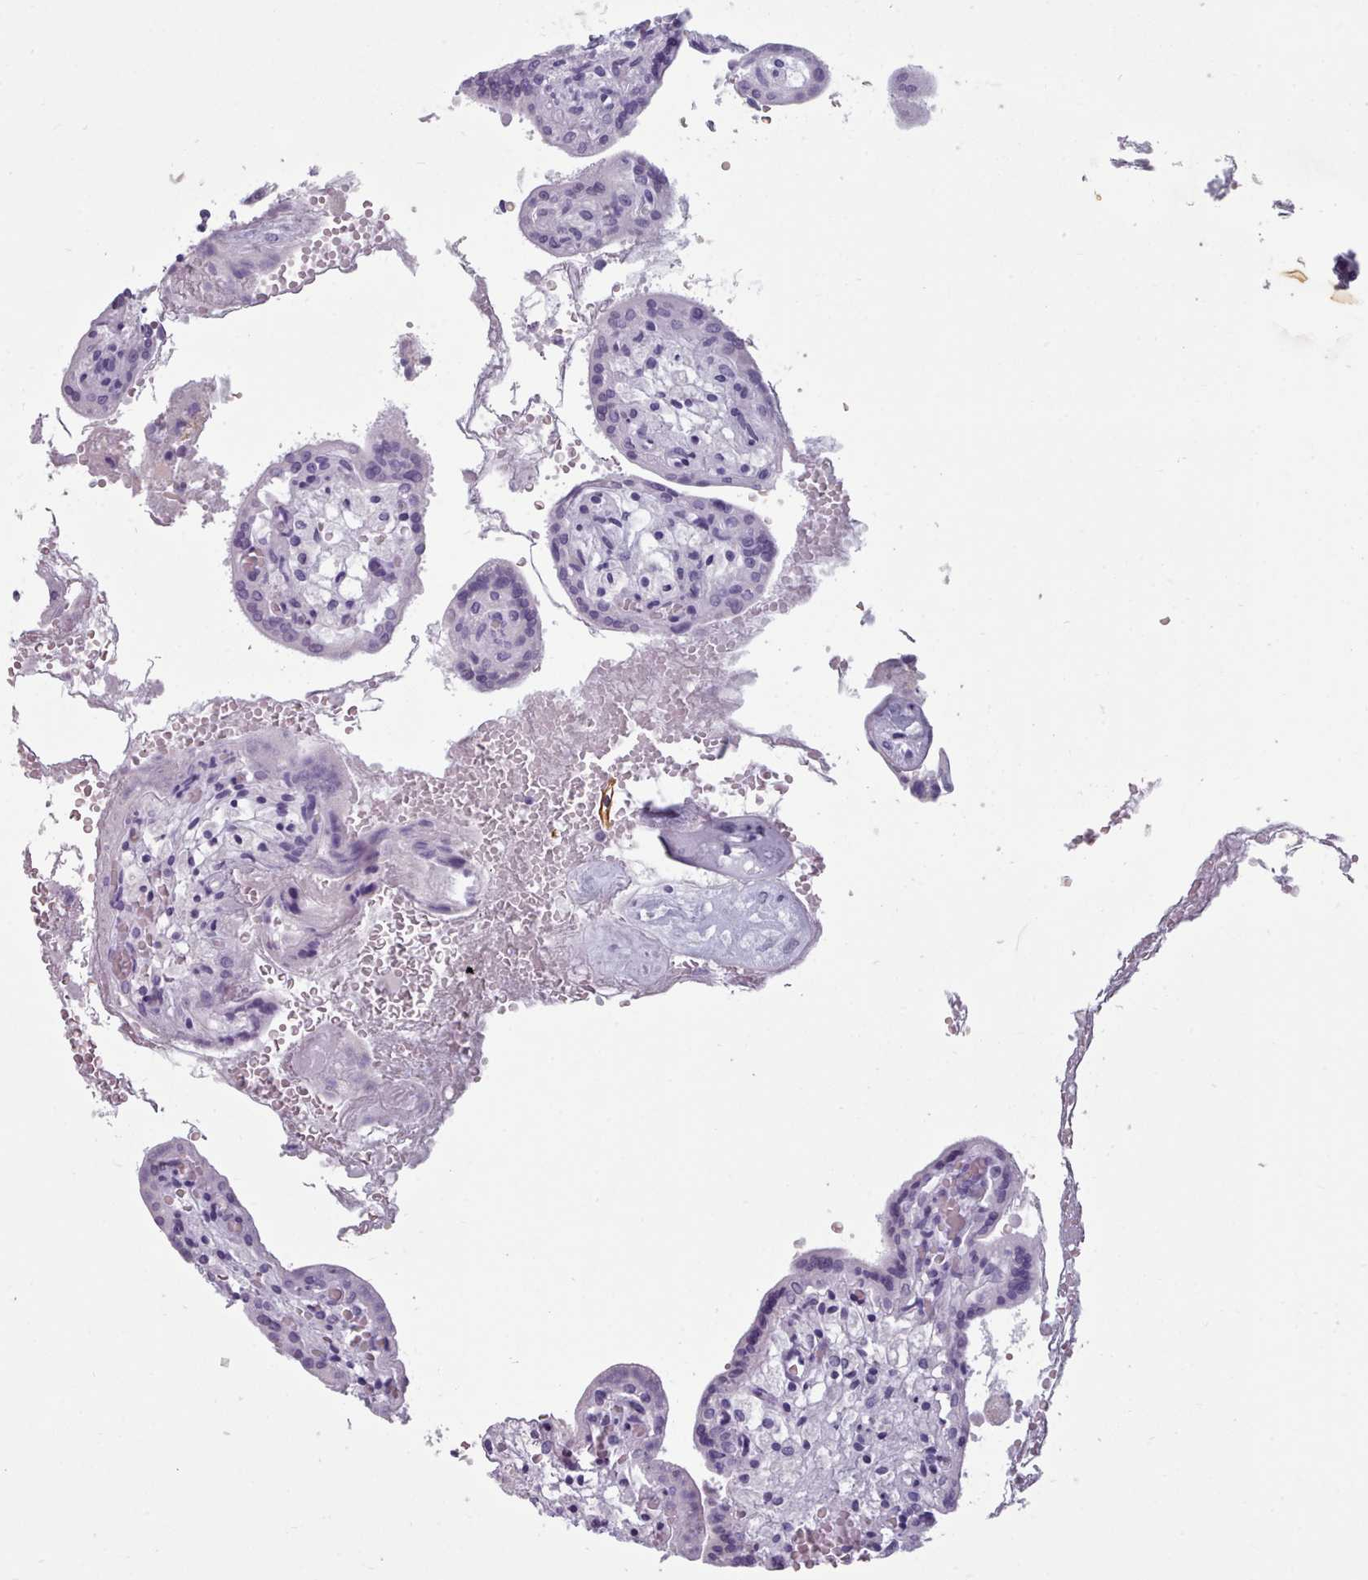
{"staining": {"intensity": "negative", "quantity": "none", "location": "none"}, "tissue": "placenta", "cell_type": "Trophoblastic cells", "image_type": "normal", "snomed": [{"axis": "morphology", "description": "Normal tissue, NOS"}, {"axis": "topography", "description": "Placenta"}], "caption": "Histopathology image shows no significant protein staining in trophoblastic cells of benign placenta.", "gene": "ZNF43", "patient": {"sex": "female", "age": 37}}